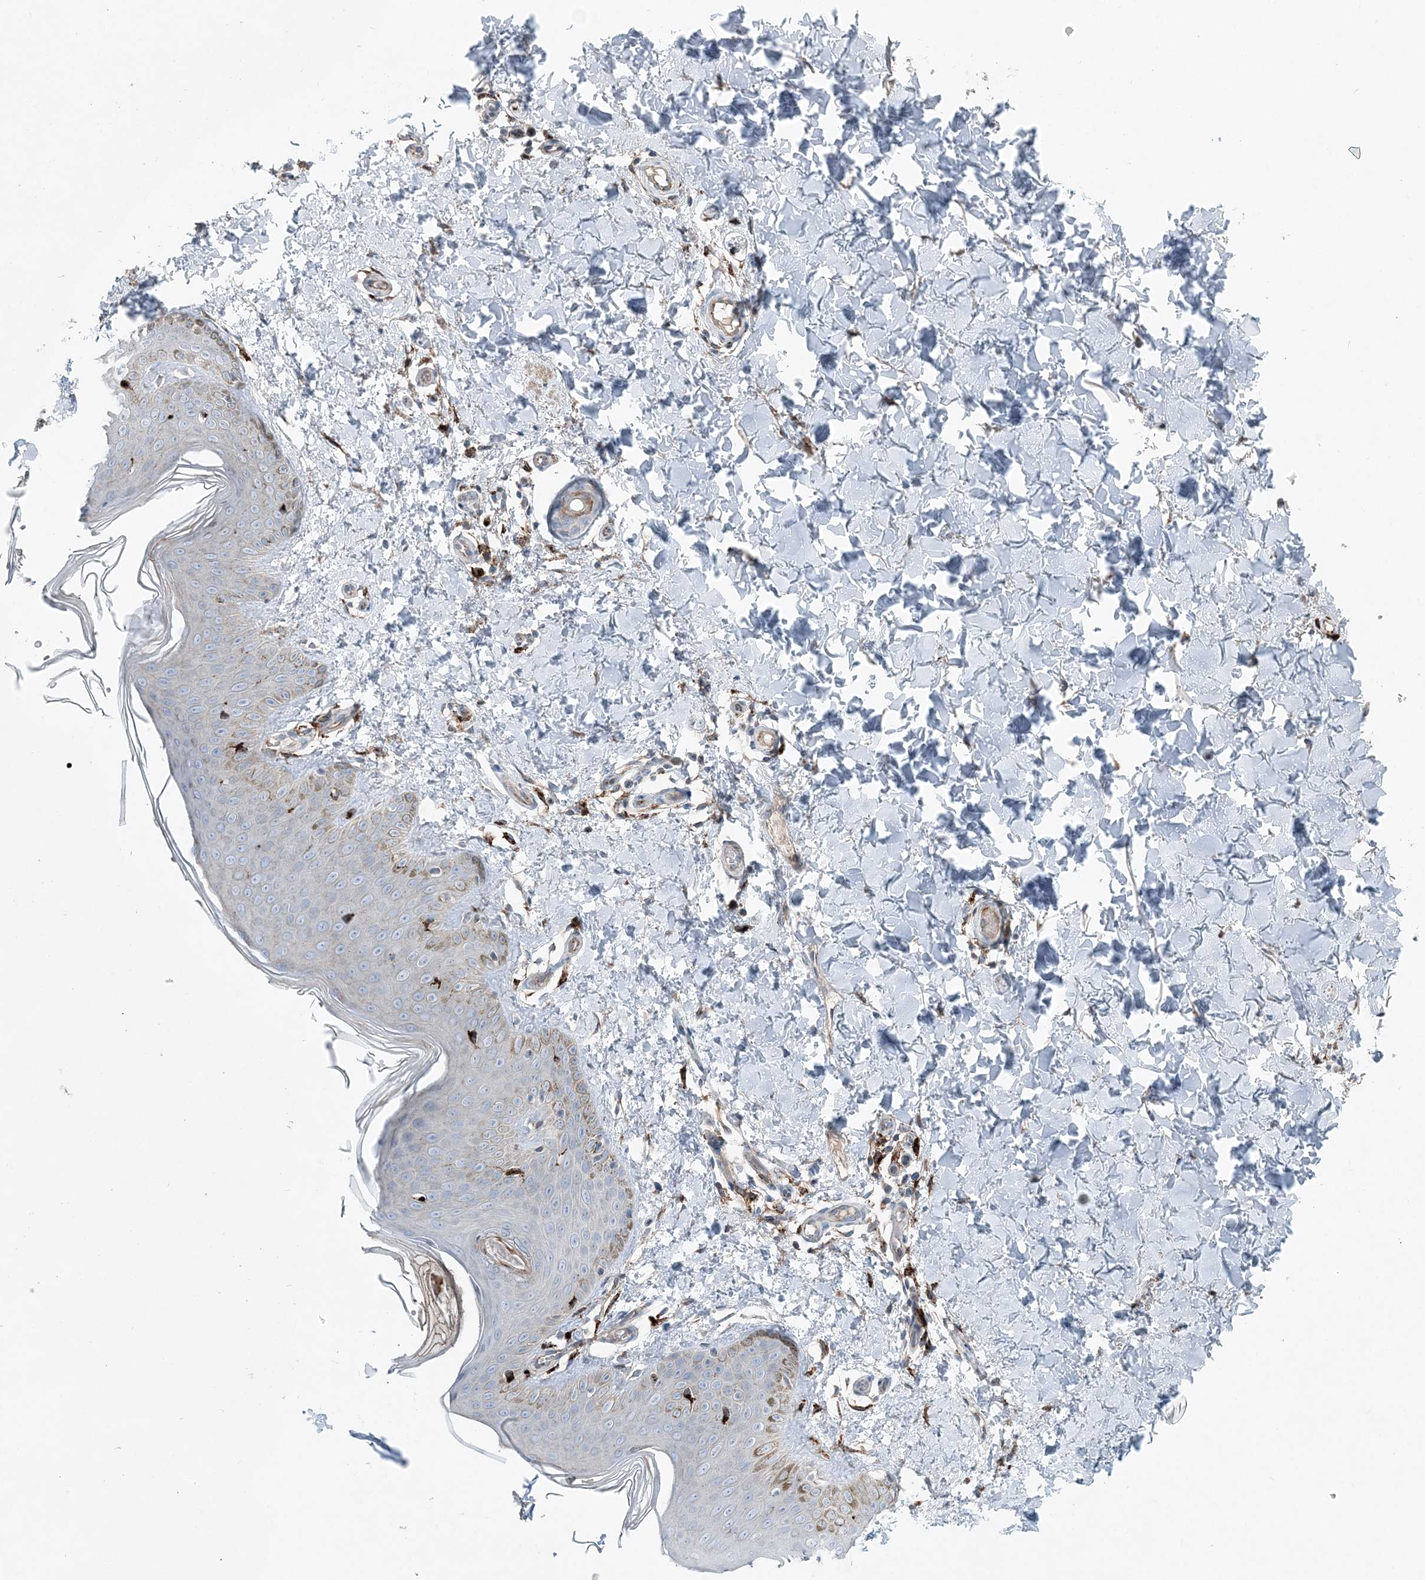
{"staining": {"intensity": "moderate", "quantity": ">75%", "location": "cytoplasmic/membranous"}, "tissue": "skin", "cell_type": "Fibroblasts", "image_type": "normal", "snomed": [{"axis": "morphology", "description": "Normal tissue, NOS"}, {"axis": "topography", "description": "Skin"}], "caption": "Immunohistochemical staining of normal human skin displays medium levels of moderate cytoplasmic/membranous staining in approximately >75% of fibroblasts. The staining was performed using DAB (3,3'-diaminobenzidine) to visualize the protein expression in brown, while the nuclei were stained in blue with hematoxylin (Magnification: 20x).", "gene": "KY", "patient": {"sex": "male", "age": 36}}